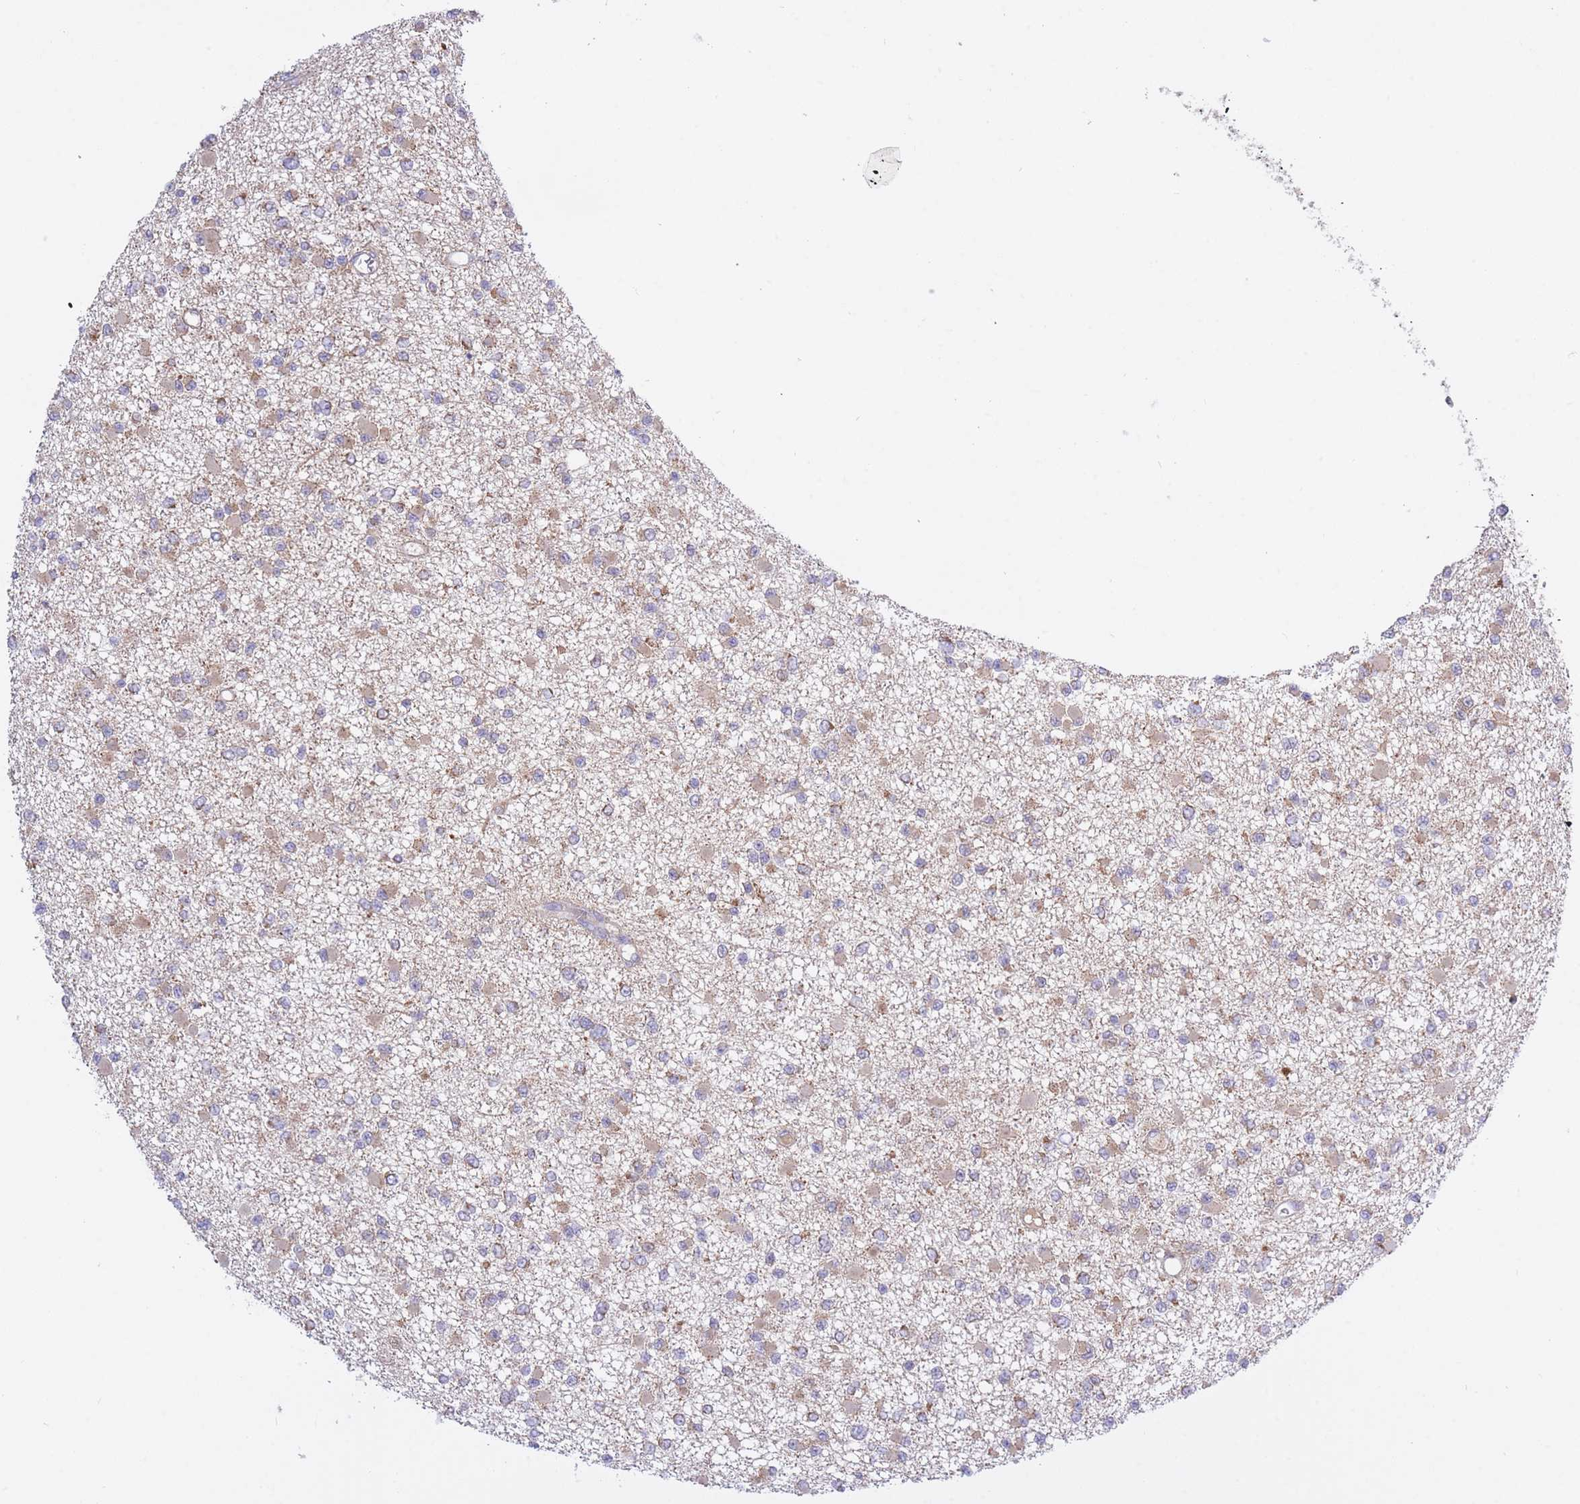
{"staining": {"intensity": "weak", "quantity": "25%-75%", "location": "cytoplasmic/membranous"}, "tissue": "glioma", "cell_type": "Tumor cells", "image_type": "cancer", "snomed": [{"axis": "morphology", "description": "Glioma, malignant, Low grade"}, {"axis": "topography", "description": "Brain"}], "caption": "Immunohistochemical staining of malignant glioma (low-grade) displays low levels of weak cytoplasmic/membranous protein positivity in about 25%-75% of tumor cells.", "gene": "ATP13A2", "patient": {"sex": "female", "age": 22}}